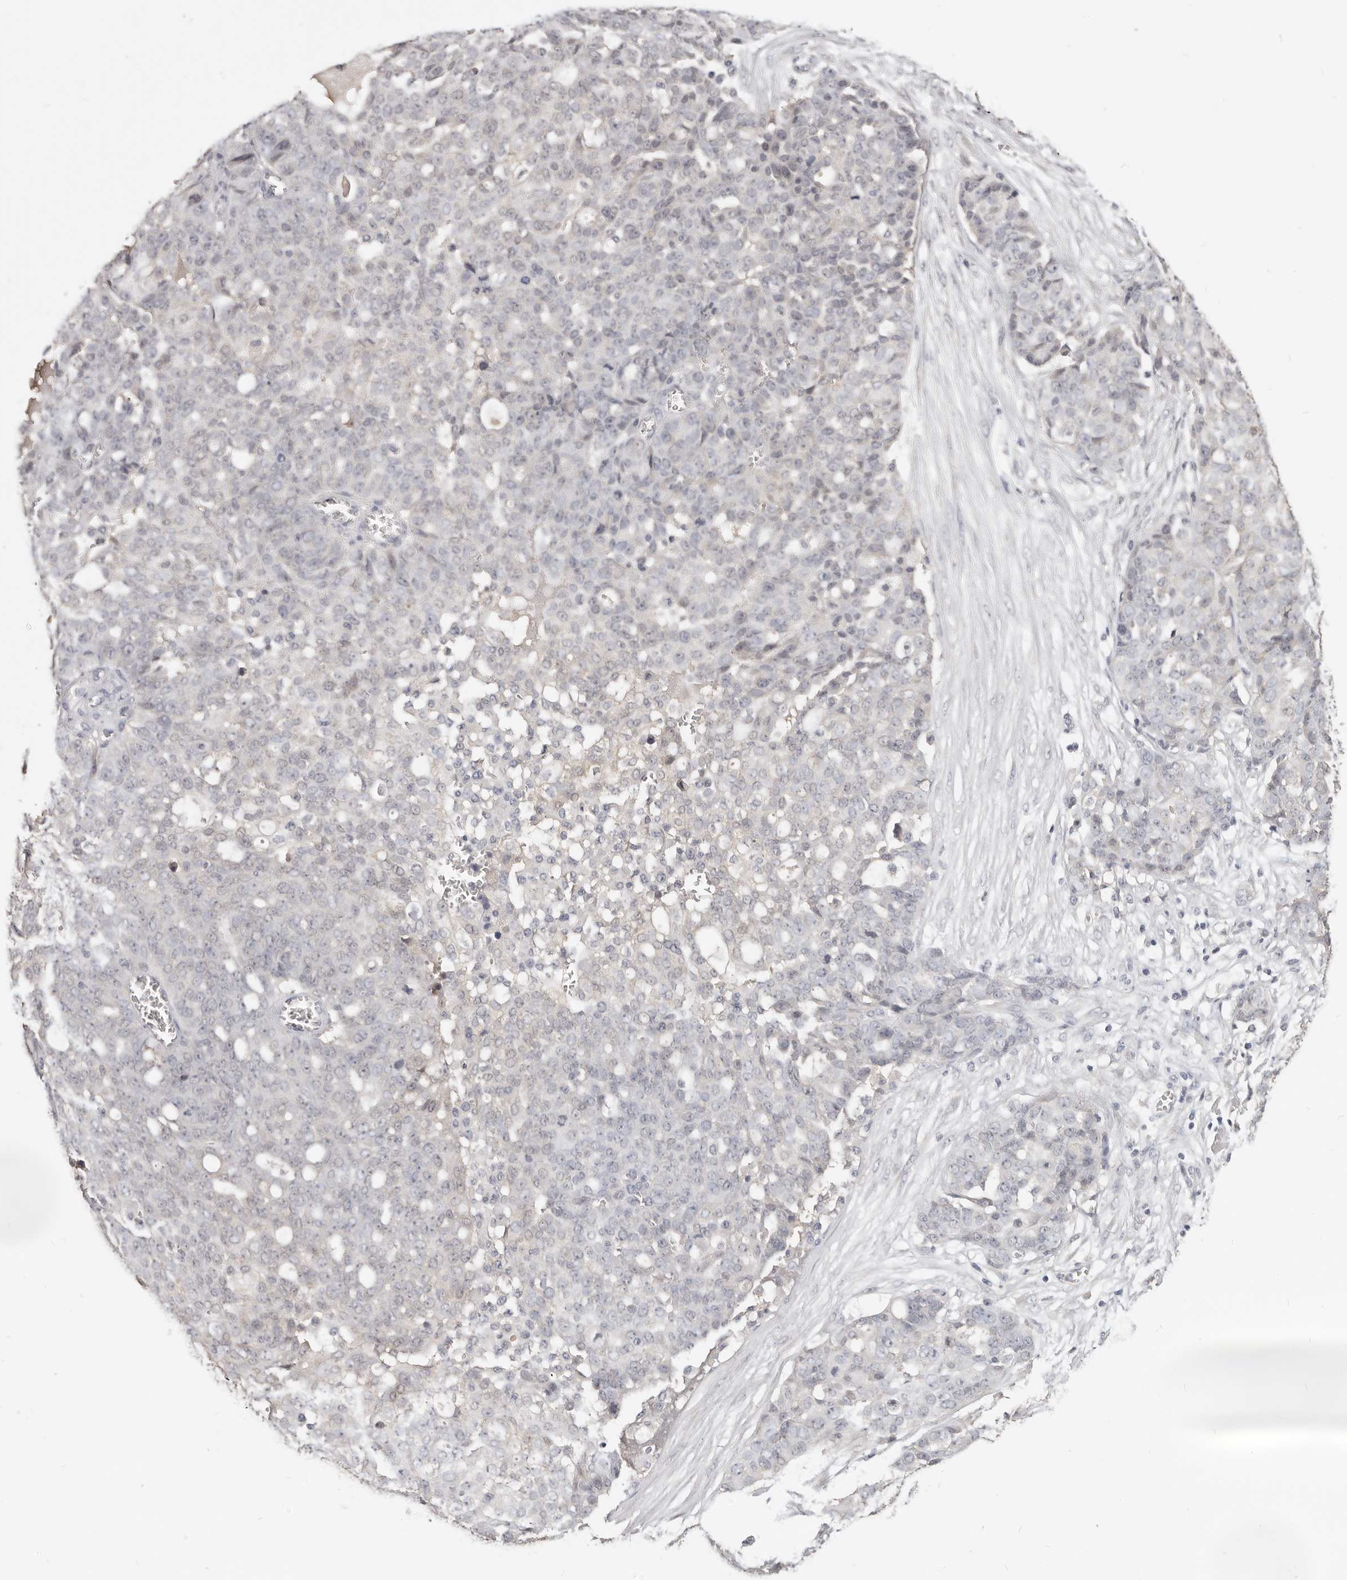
{"staining": {"intensity": "negative", "quantity": "none", "location": "none"}, "tissue": "ovarian cancer", "cell_type": "Tumor cells", "image_type": "cancer", "snomed": [{"axis": "morphology", "description": "Cystadenocarcinoma, serous, NOS"}, {"axis": "topography", "description": "Soft tissue"}, {"axis": "topography", "description": "Ovary"}], "caption": "A photomicrograph of ovarian cancer (serous cystadenocarcinoma) stained for a protein reveals no brown staining in tumor cells.", "gene": "TSPAN13", "patient": {"sex": "female", "age": 57}}